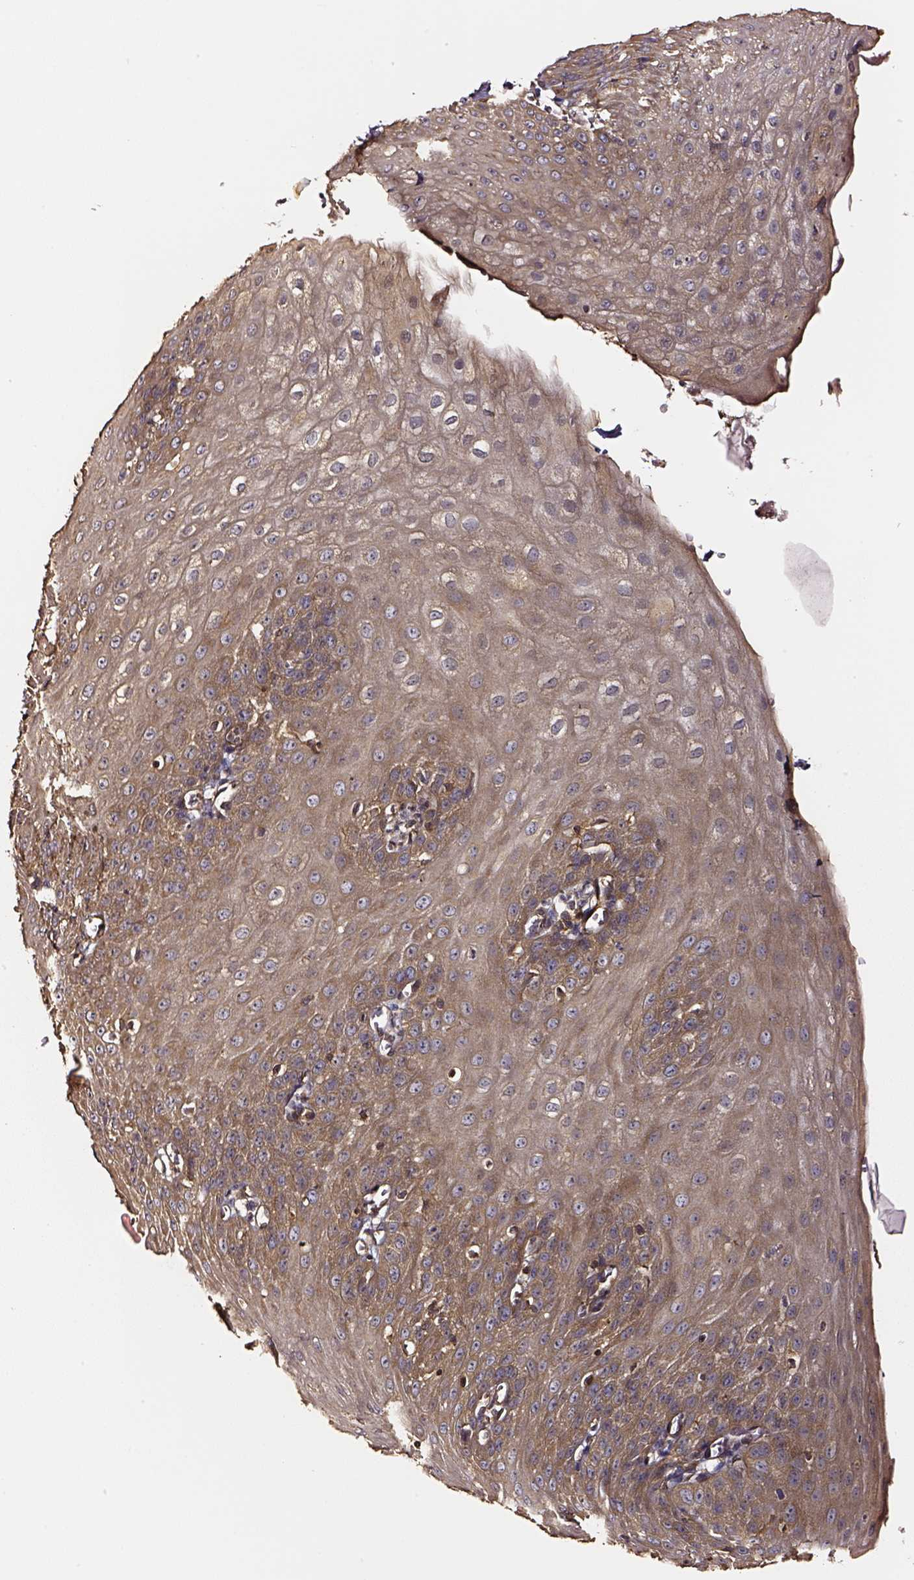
{"staining": {"intensity": "moderate", "quantity": ">75%", "location": "cytoplasmic/membranous"}, "tissue": "esophagus", "cell_type": "Squamous epithelial cells", "image_type": "normal", "snomed": [{"axis": "morphology", "description": "Normal tissue, NOS"}, {"axis": "topography", "description": "Esophagus"}], "caption": "Immunohistochemistry image of unremarkable esophagus: esophagus stained using immunohistochemistry reveals medium levels of moderate protein expression localized specifically in the cytoplasmic/membranous of squamous epithelial cells, appearing as a cytoplasmic/membranous brown color.", "gene": "RASSF5", "patient": {"sex": "male", "age": 71}}